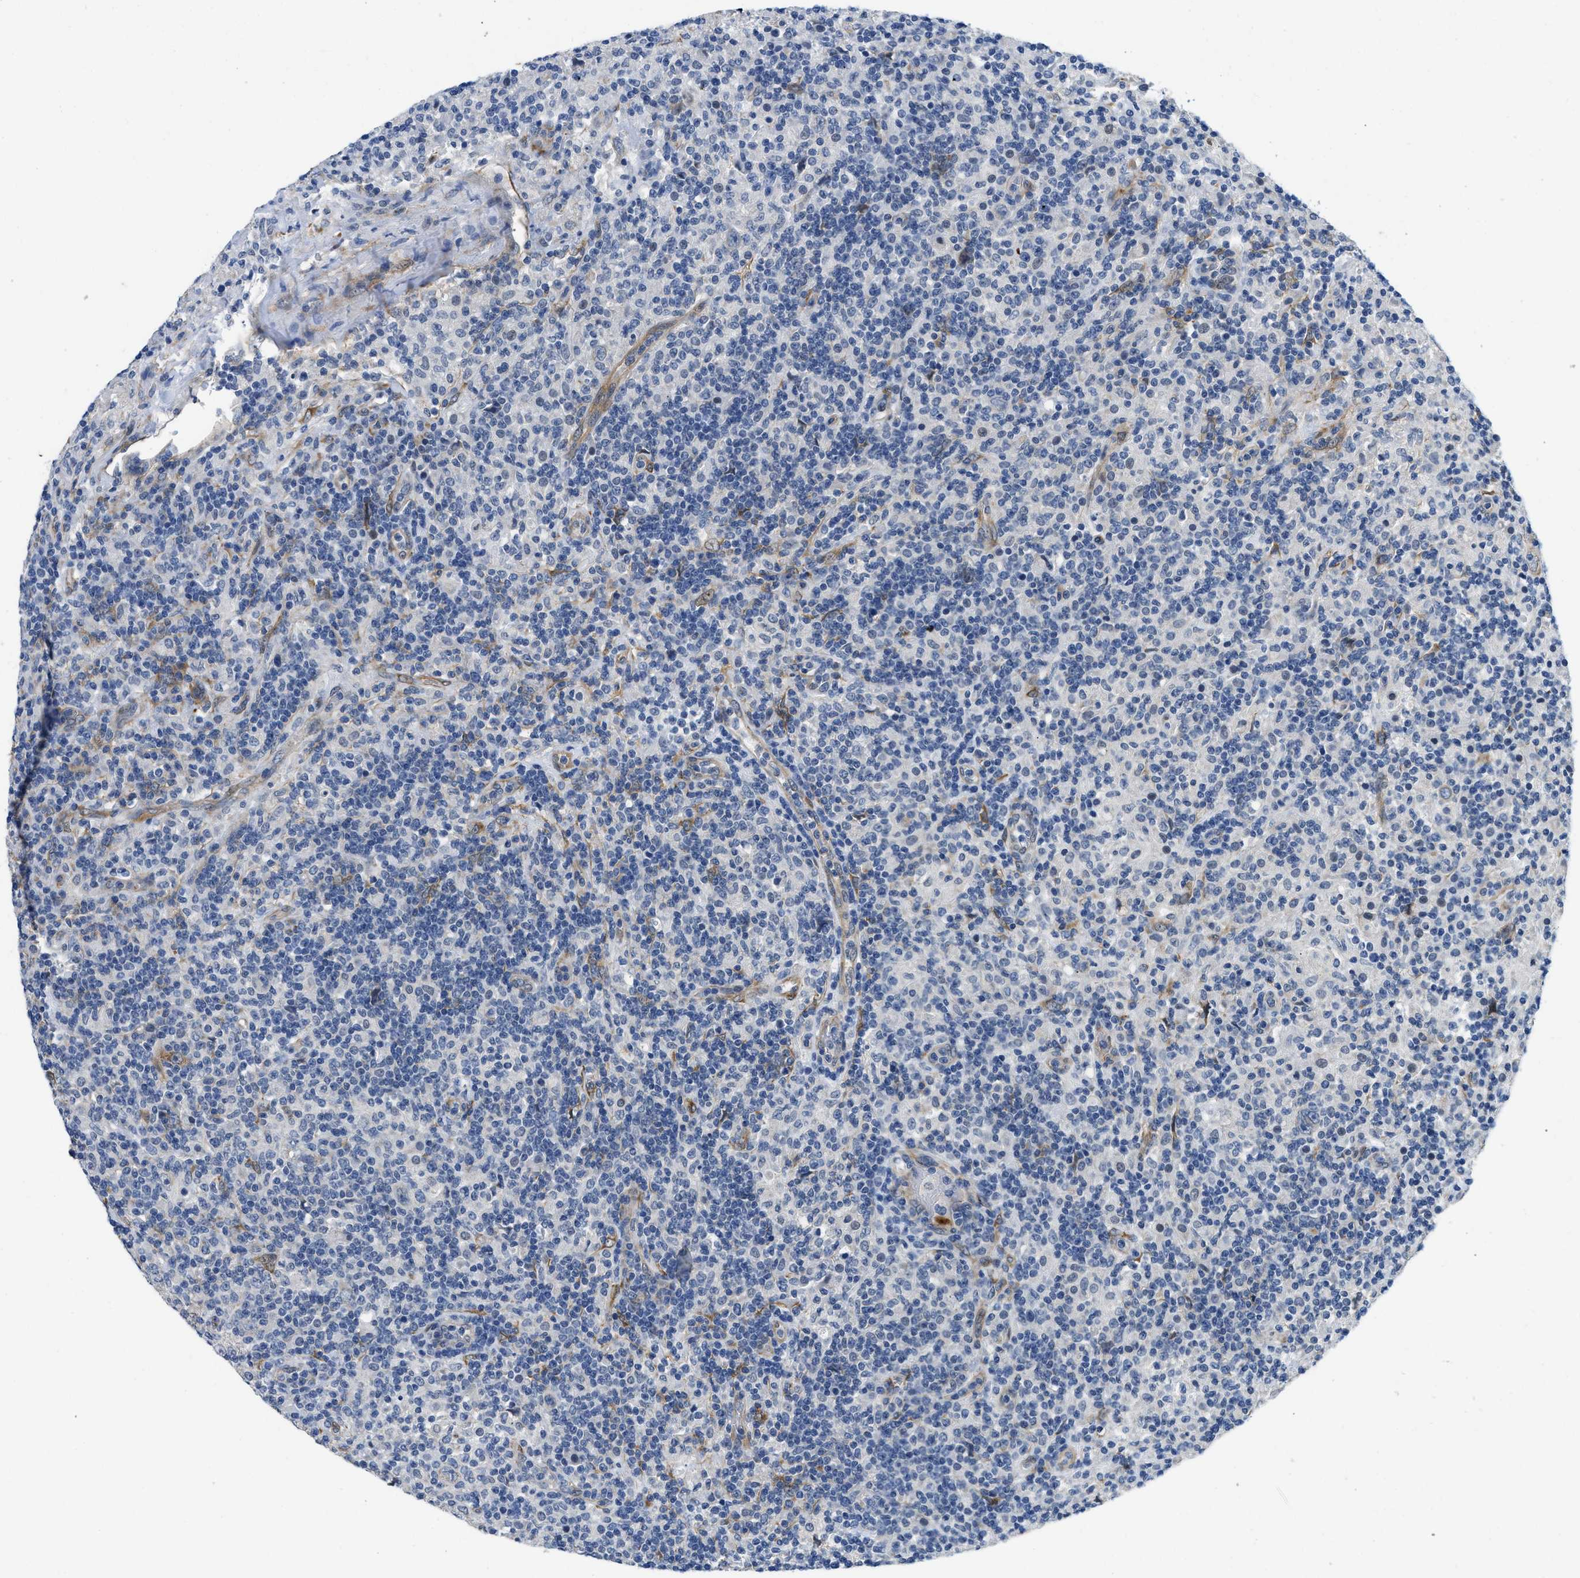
{"staining": {"intensity": "negative", "quantity": "none", "location": "none"}, "tissue": "lymphoma", "cell_type": "Tumor cells", "image_type": "cancer", "snomed": [{"axis": "morphology", "description": "Hodgkin's disease, NOS"}, {"axis": "topography", "description": "Lymph node"}], "caption": "The micrograph displays no significant staining in tumor cells of lymphoma.", "gene": "RAPH1", "patient": {"sex": "male", "age": 70}}